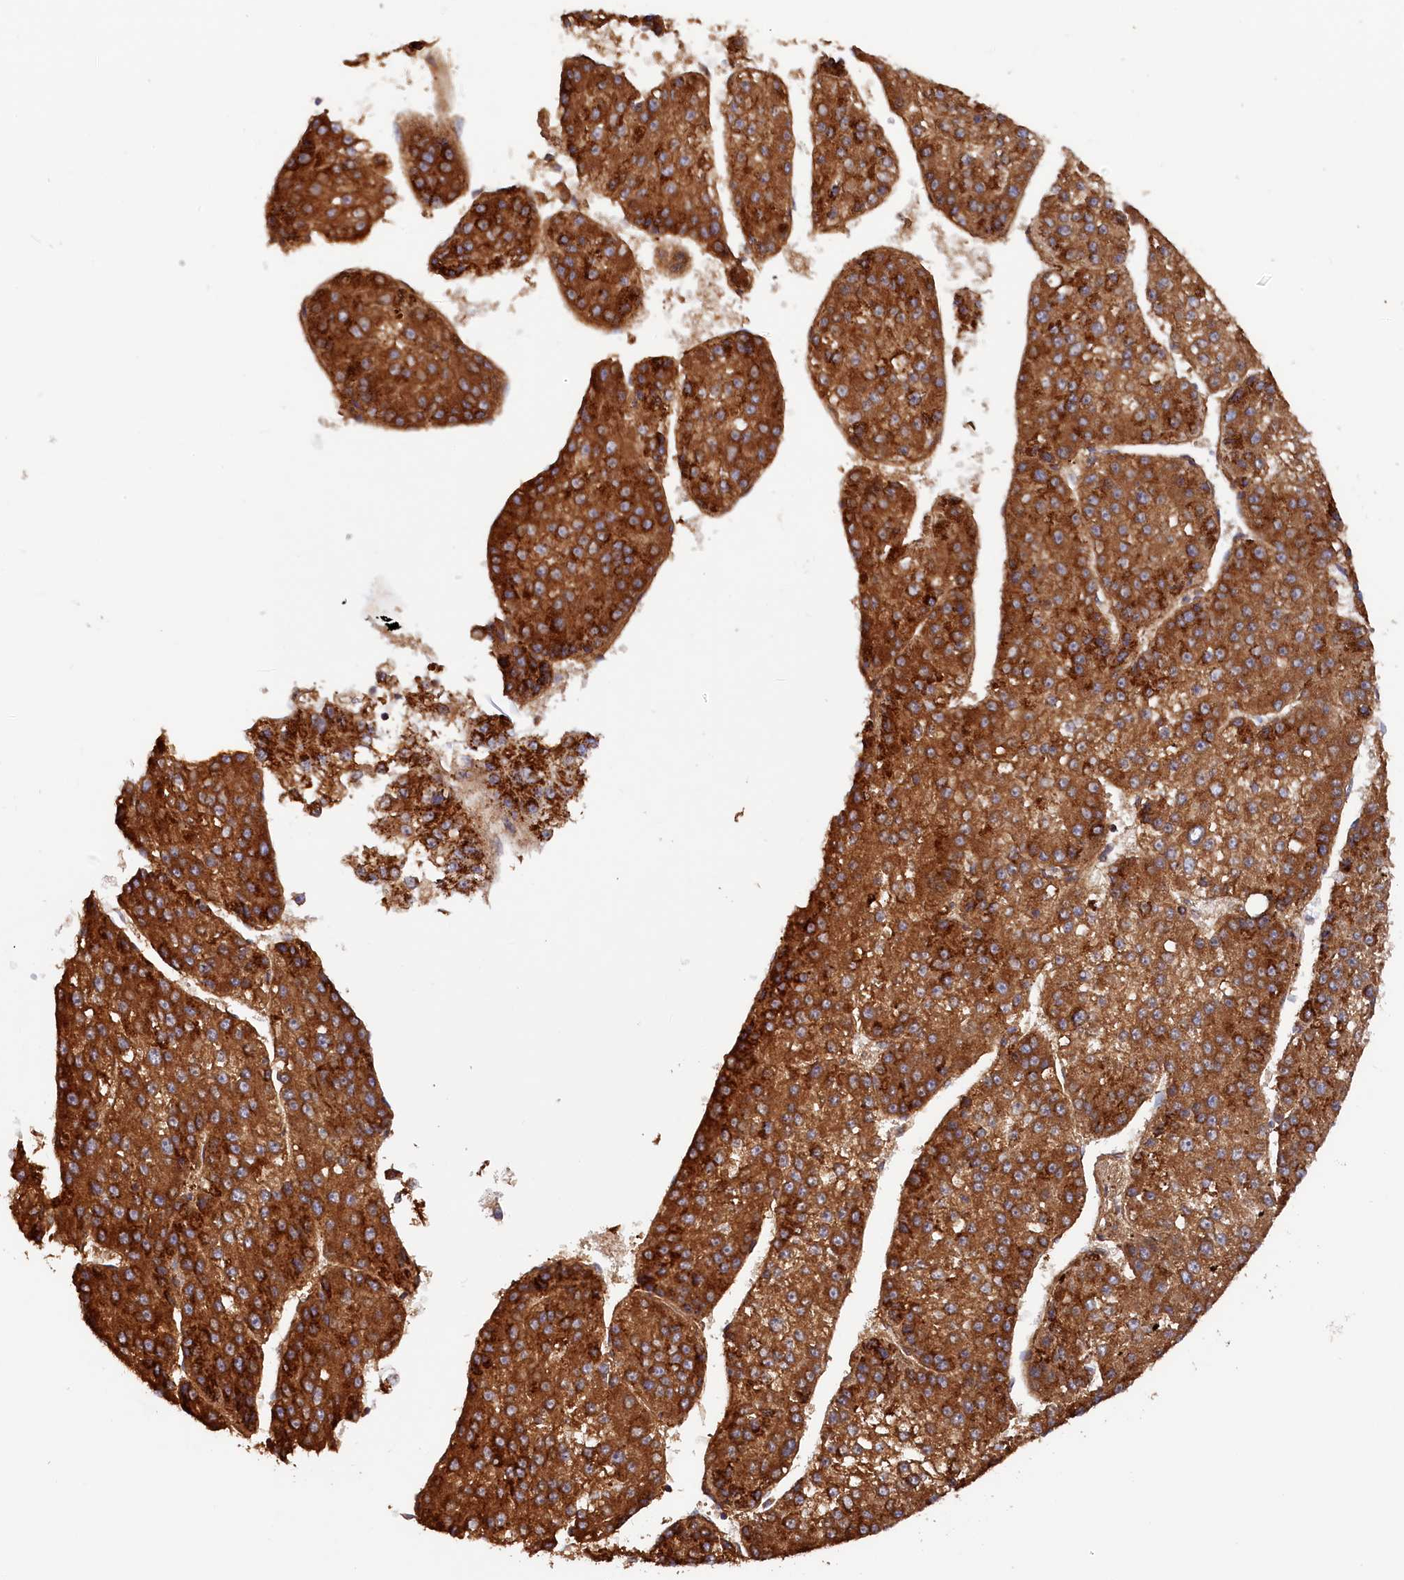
{"staining": {"intensity": "strong", "quantity": ">75%", "location": "cytoplasmic/membranous"}, "tissue": "liver cancer", "cell_type": "Tumor cells", "image_type": "cancer", "snomed": [{"axis": "morphology", "description": "Carcinoma, Hepatocellular, NOS"}, {"axis": "topography", "description": "Liver"}], "caption": "A photomicrograph of human hepatocellular carcinoma (liver) stained for a protein demonstrates strong cytoplasmic/membranous brown staining in tumor cells.", "gene": "DUS3L", "patient": {"sex": "female", "age": 73}}